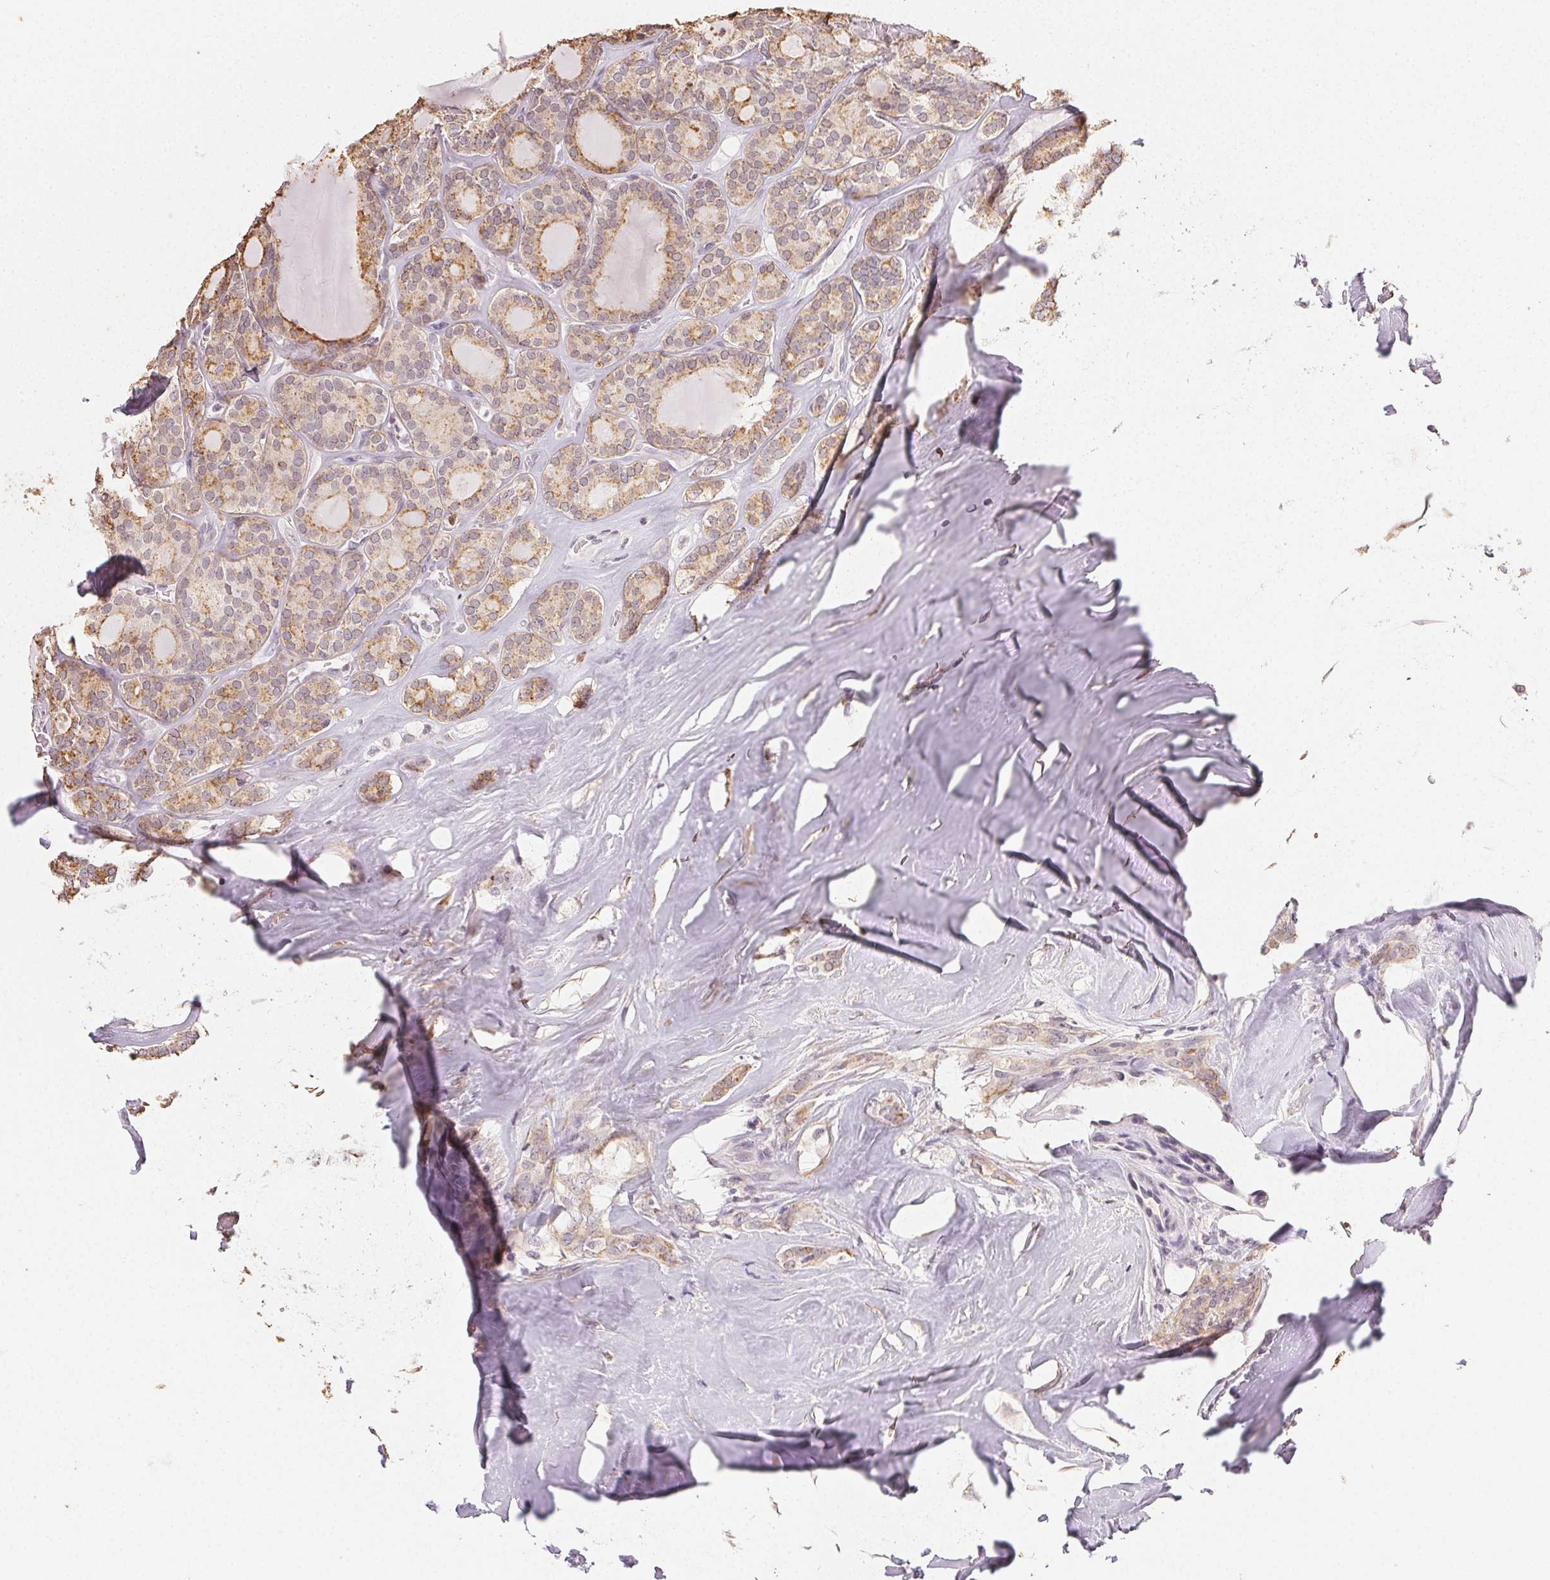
{"staining": {"intensity": "moderate", "quantity": ">75%", "location": "cytoplasmic/membranous"}, "tissue": "thyroid cancer", "cell_type": "Tumor cells", "image_type": "cancer", "snomed": [{"axis": "morphology", "description": "Follicular adenoma carcinoma, NOS"}, {"axis": "topography", "description": "Thyroid gland"}], "caption": "IHC staining of thyroid cancer (follicular adenoma carcinoma), which reveals medium levels of moderate cytoplasmic/membranous positivity in about >75% of tumor cells indicating moderate cytoplasmic/membranous protein expression. The staining was performed using DAB (3,3'-diaminobenzidine) (brown) for protein detection and nuclei were counterstained in hematoxylin (blue).", "gene": "TMEM174", "patient": {"sex": "male", "age": 74}}